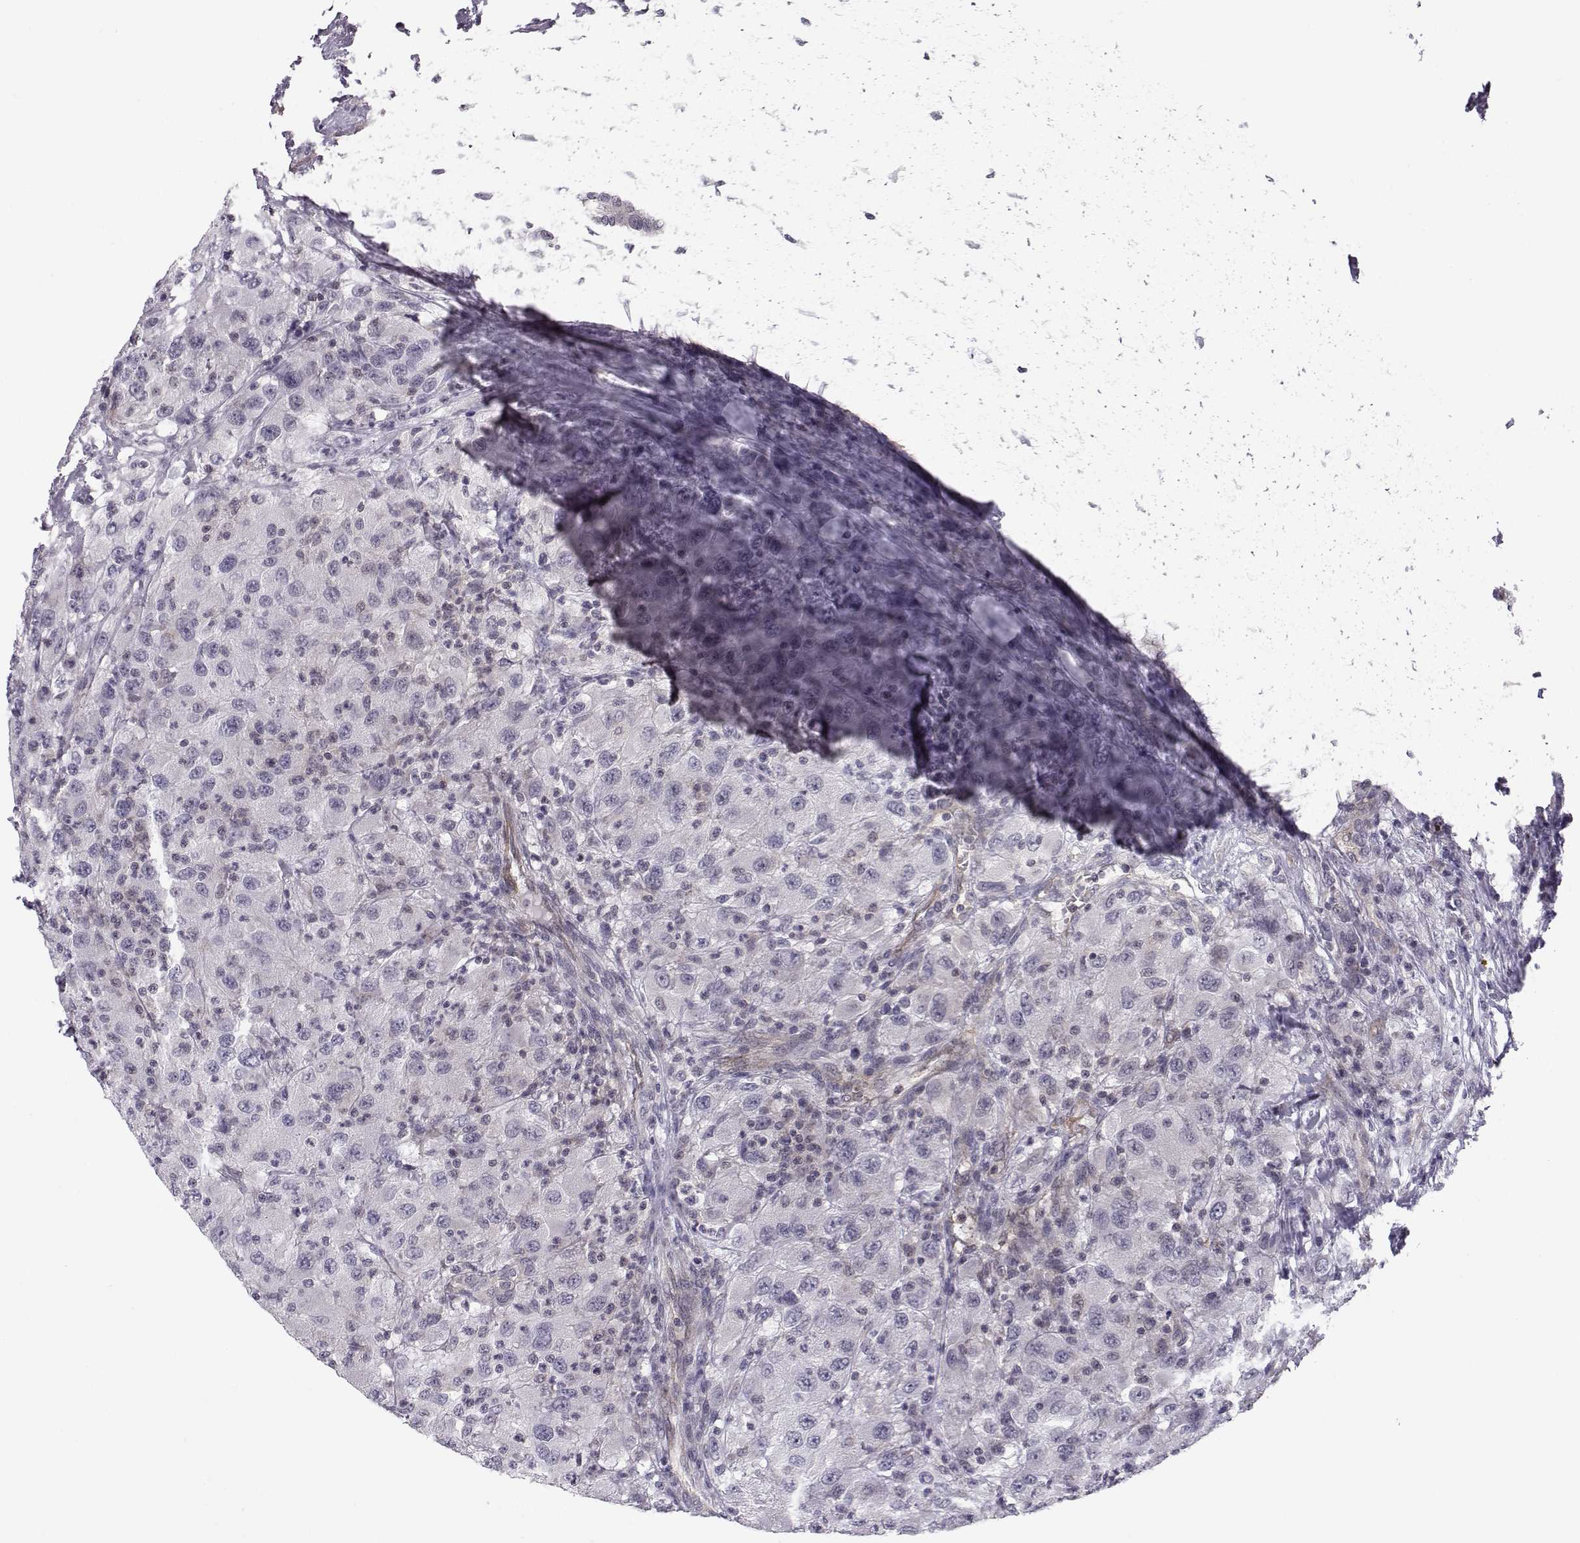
{"staining": {"intensity": "negative", "quantity": "none", "location": "none"}, "tissue": "renal cancer", "cell_type": "Tumor cells", "image_type": "cancer", "snomed": [{"axis": "morphology", "description": "Adenocarcinoma, NOS"}, {"axis": "topography", "description": "Kidney"}], "caption": "Protein analysis of renal adenocarcinoma displays no significant staining in tumor cells.", "gene": "KIF13B", "patient": {"sex": "female", "age": 67}}